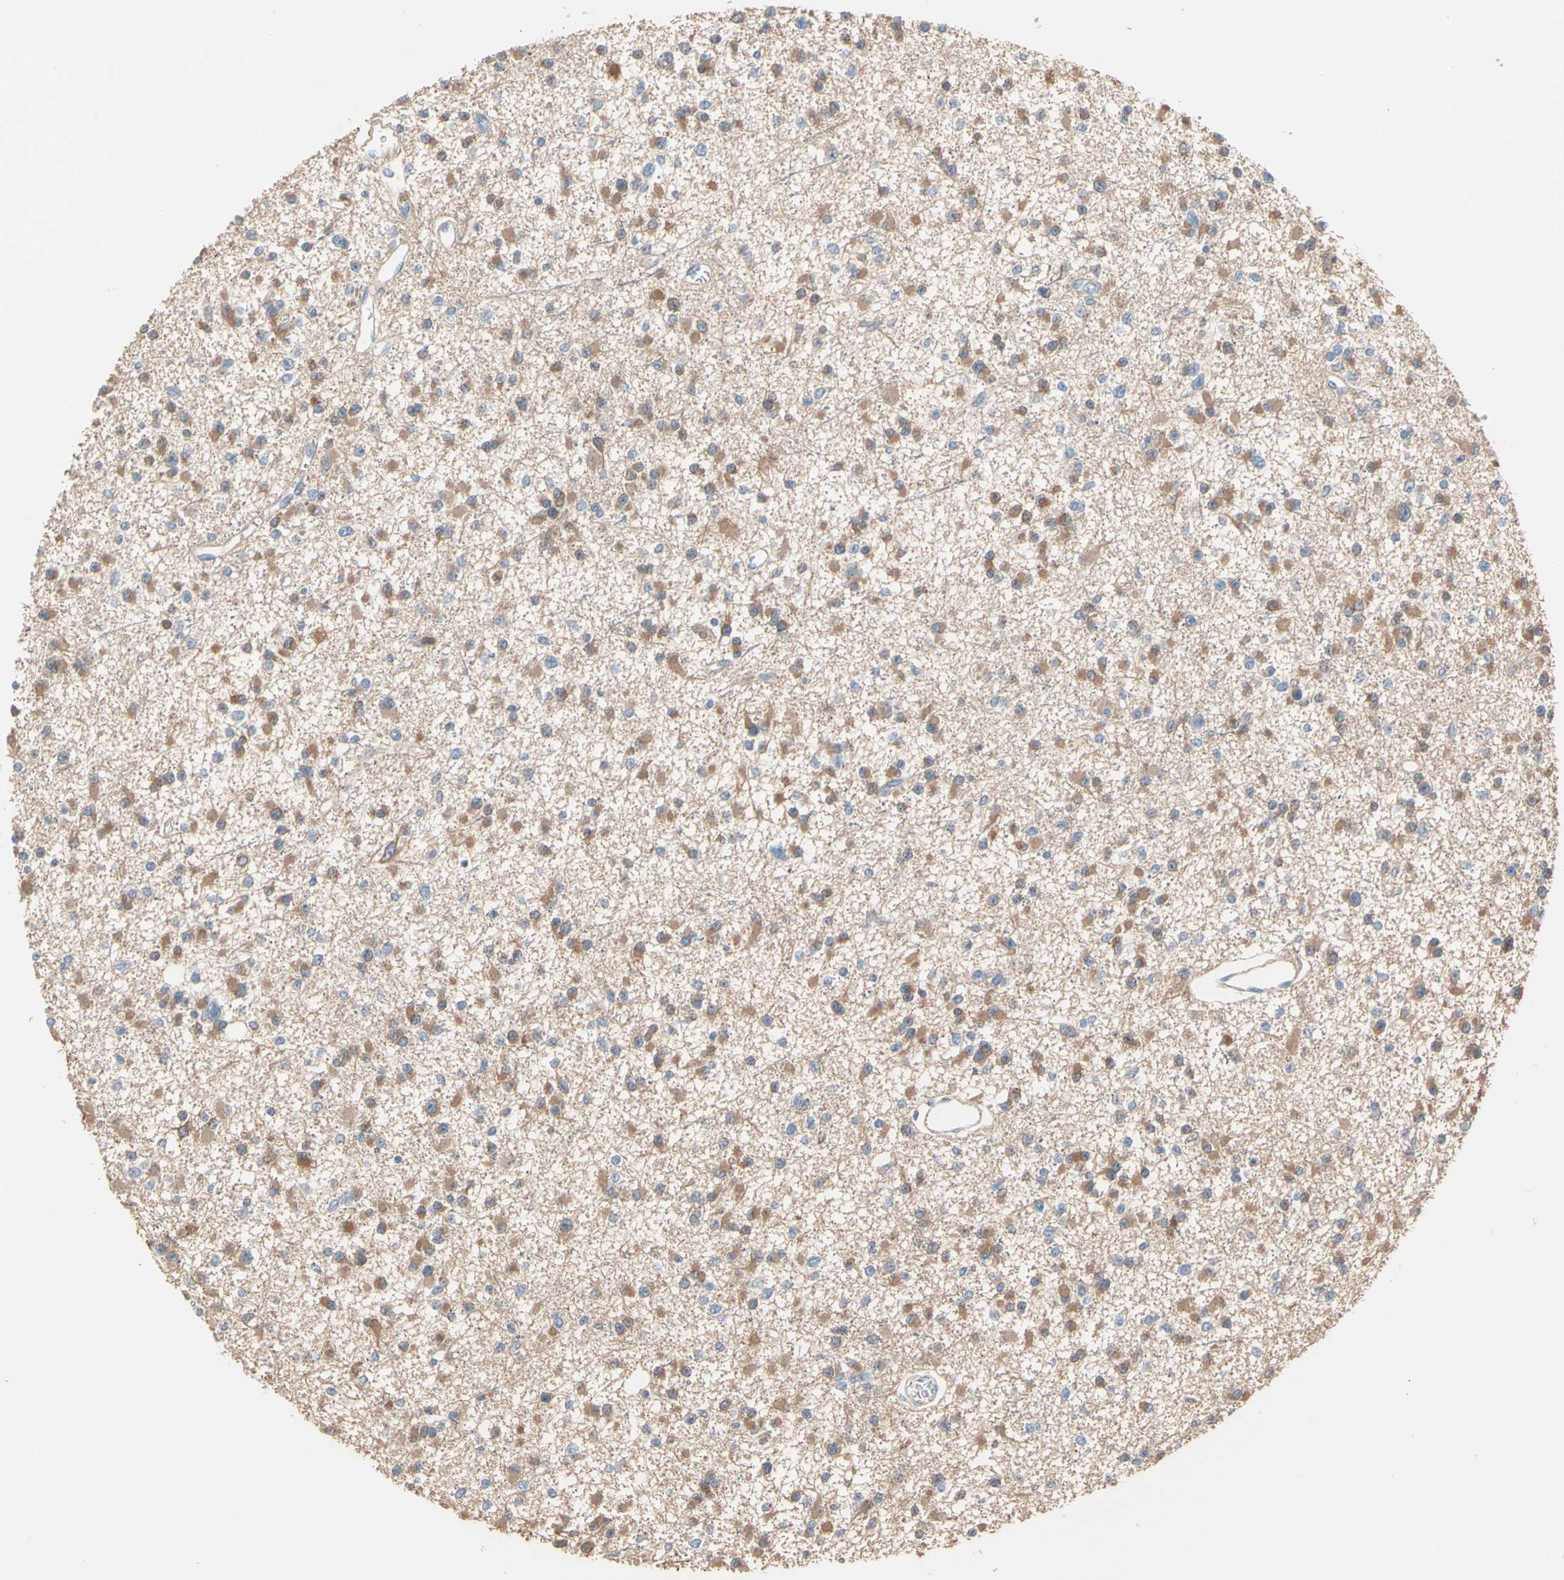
{"staining": {"intensity": "moderate", "quantity": ">75%", "location": "cytoplasmic/membranous"}, "tissue": "glioma", "cell_type": "Tumor cells", "image_type": "cancer", "snomed": [{"axis": "morphology", "description": "Glioma, malignant, Low grade"}, {"axis": "topography", "description": "Brain"}], "caption": "A brown stain labels moderate cytoplasmic/membranous staining of a protein in human low-grade glioma (malignant) tumor cells. The staining is performed using DAB brown chromogen to label protein expression. The nuclei are counter-stained blue using hematoxylin.", "gene": "BBOX1", "patient": {"sex": "female", "age": 22}}